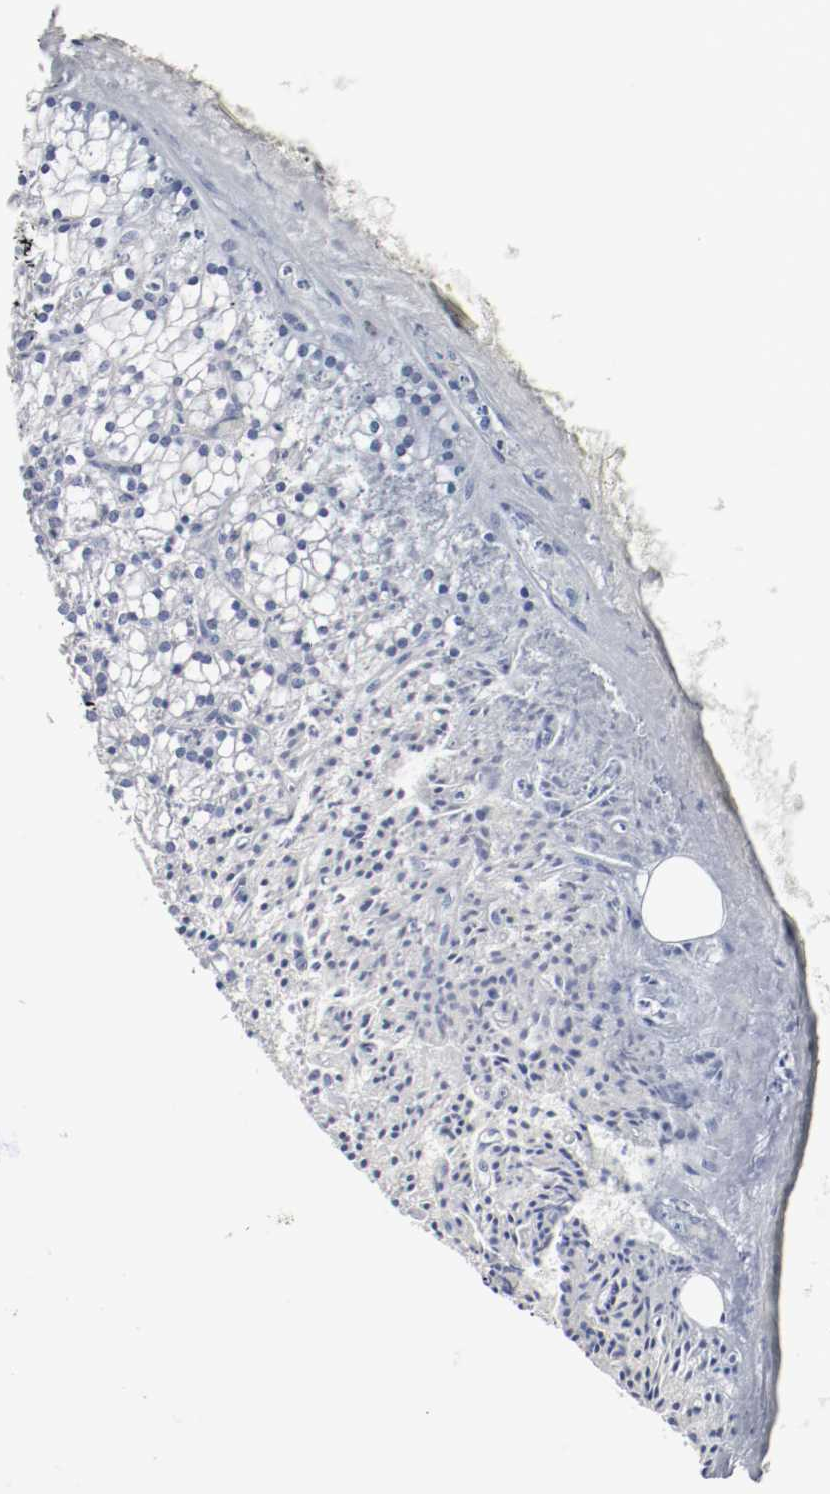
{"staining": {"intensity": "negative", "quantity": "none", "location": "none"}, "tissue": "parathyroid gland", "cell_type": "Glandular cells", "image_type": "normal", "snomed": [{"axis": "morphology", "description": "Normal tissue, NOS"}, {"axis": "topography", "description": "Parathyroid gland"}], "caption": "The immunohistochemistry (IHC) photomicrograph has no significant staining in glandular cells of parathyroid gland. (Immunohistochemistry (ihc), brightfield microscopy, high magnification).", "gene": "GAD1", "patient": {"sex": "female", "age": 63}}